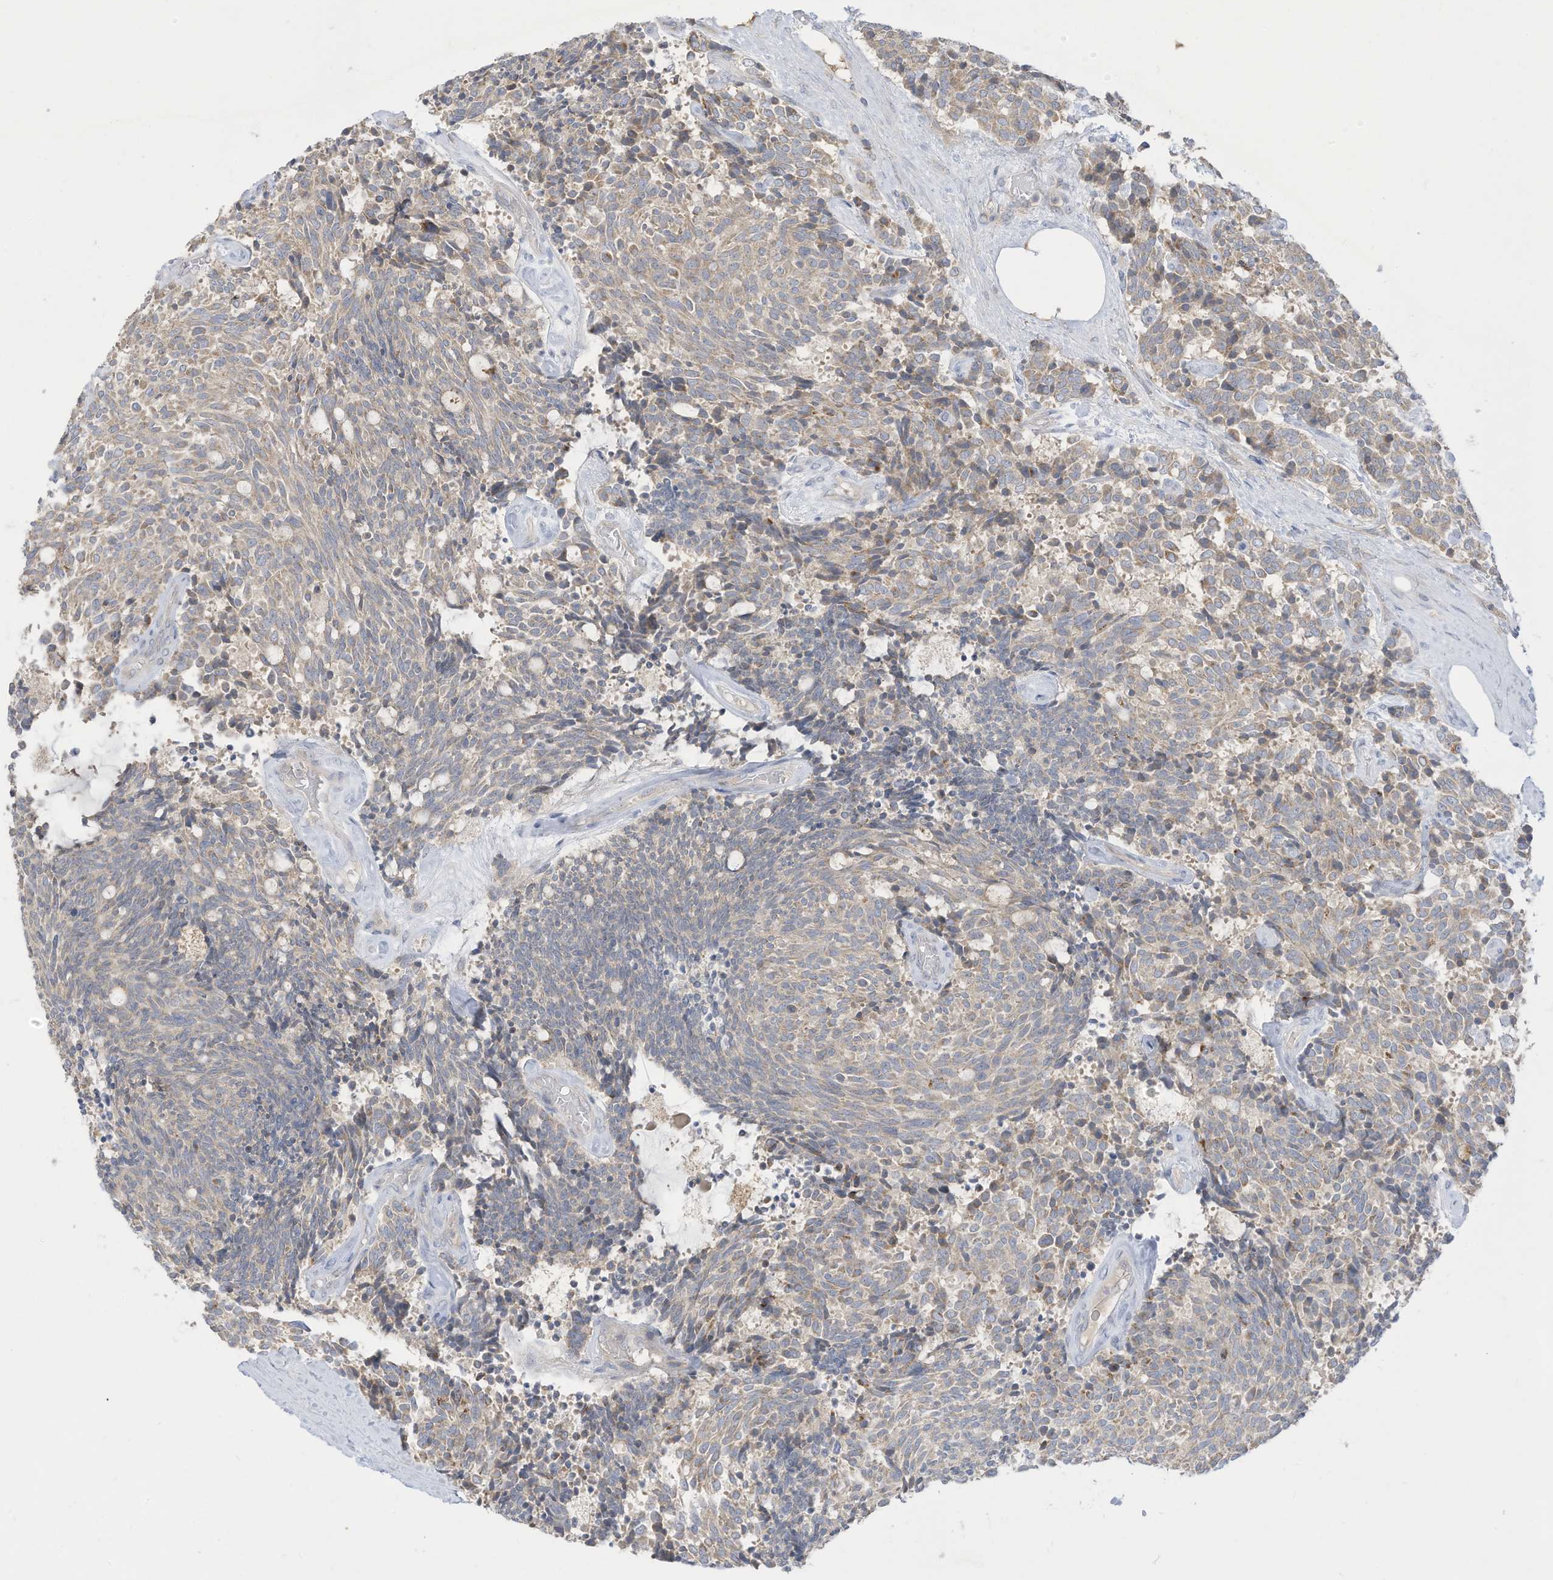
{"staining": {"intensity": "weak", "quantity": "<25%", "location": "cytoplasmic/membranous"}, "tissue": "carcinoid", "cell_type": "Tumor cells", "image_type": "cancer", "snomed": [{"axis": "morphology", "description": "Carcinoid, malignant, NOS"}, {"axis": "topography", "description": "Pancreas"}], "caption": "High magnification brightfield microscopy of malignant carcinoid stained with DAB (3,3'-diaminobenzidine) (brown) and counterstained with hematoxylin (blue): tumor cells show no significant staining.", "gene": "LRRN2", "patient": {"sex": "female", "age": 54}}